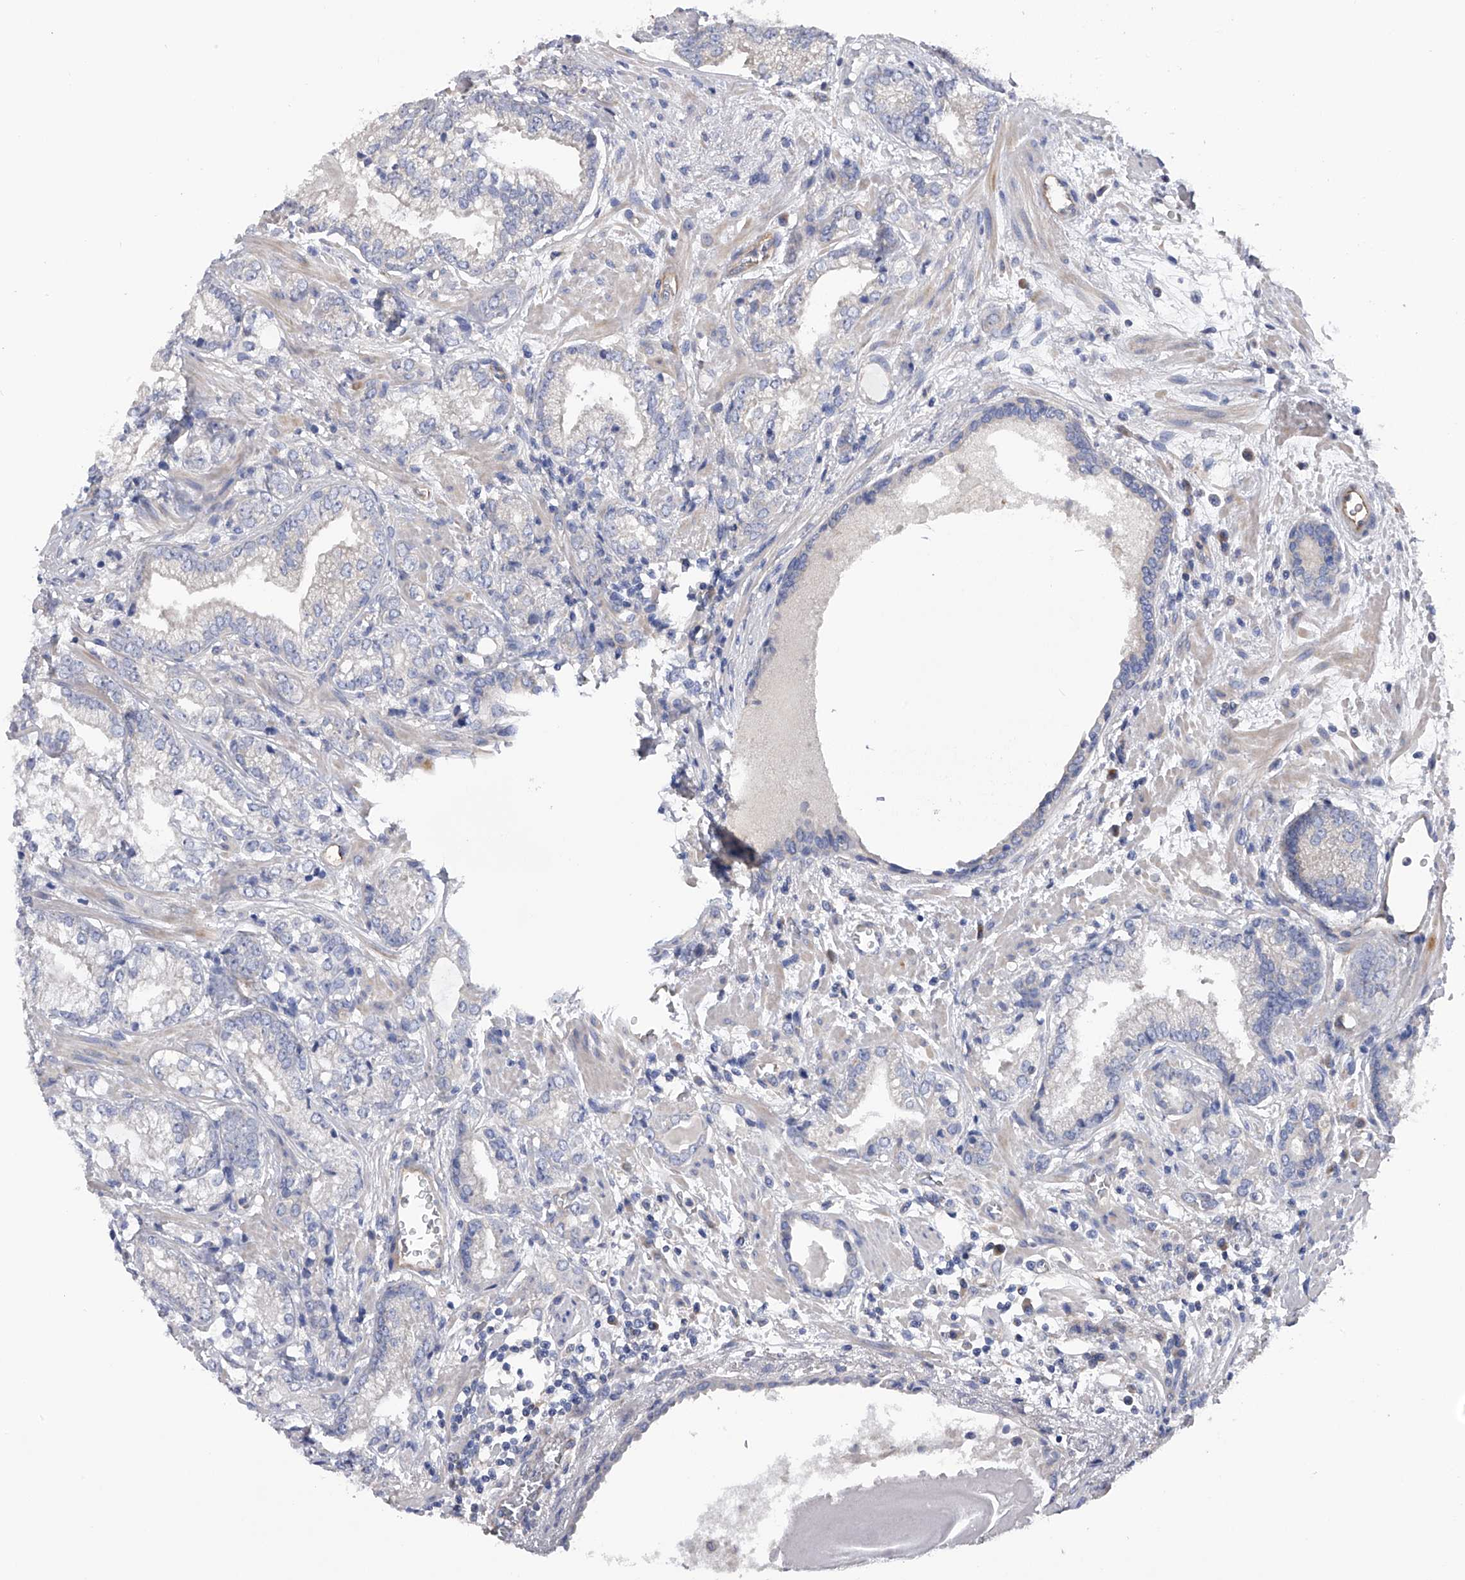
{"staining": {"intensity": "negative", "quantity": "none", "location": "none"}, "tissue": "prostate cancer", "cell_type": "Tumor cells", "image_type": "cancer", "snomed": [{"axis": "morphology", "description": "Normal morphology"}, {"axis": "morphology", "description": "Adenocarcinoma, Low grade"}, {"axis": "topography", "description": "Prostate"}], "caption": "Immunohistochemistry (IHC) of low-grade adenocarcinoma (prostate) reveals no staining in tumor cells.", "gene": "RWDD2A", "patient": {"sex": "male", "age": 72}}